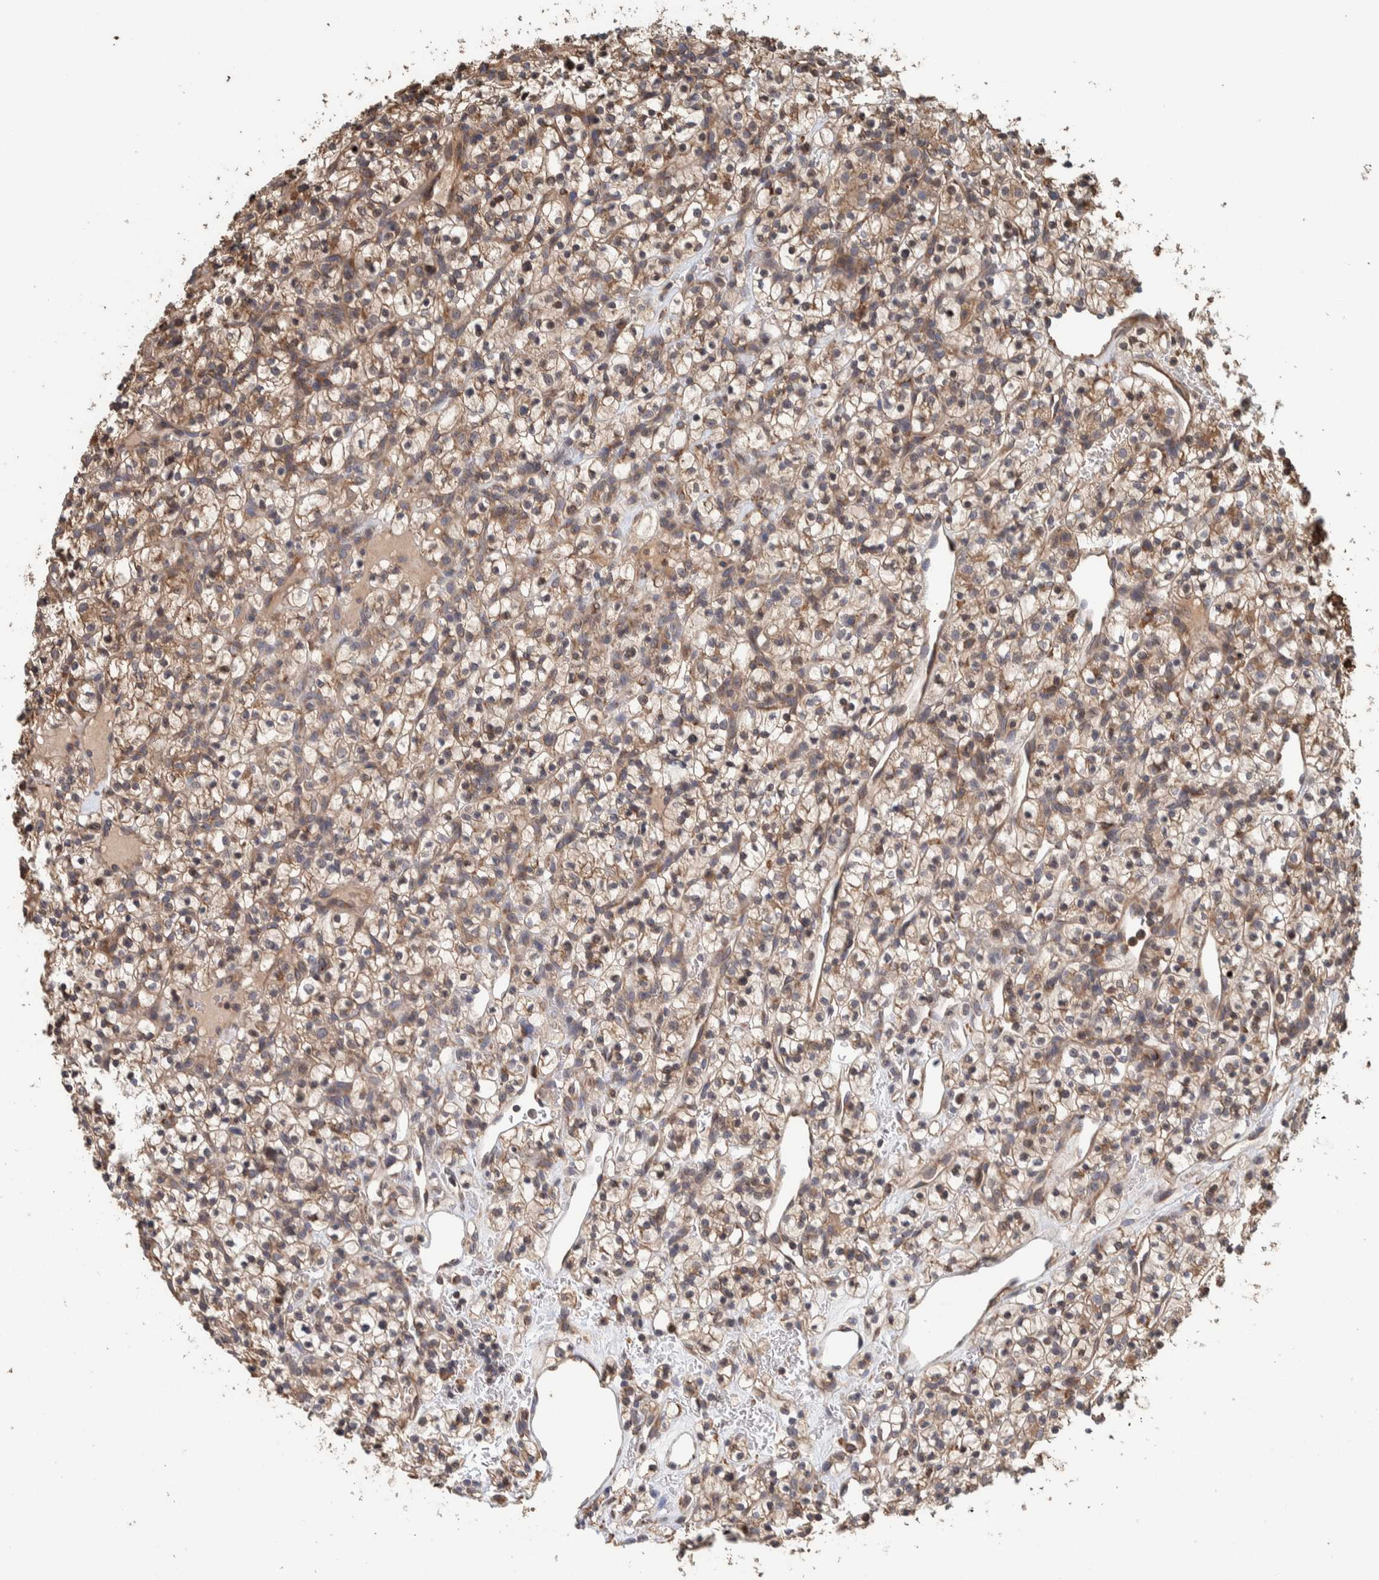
{"staining": {"intensity": "moderate", "quantity": ">75%", "location": "cytoplasmic/membranous"}, "tissue": "renal cancer", "cell_type": "Tumor cells", "image_type": "cancer", "snomed": [{"axis": "morphology", "description": "Adenocarcinoma, NOS"}, {"axis": "topography", "description": "Kidney"}], "caption": "Immunohistochemistry of human renal cancer displays medium levels of moderate cytoplasmic/membranous positivity in about >75% of tumor cells.", "gene": "PLA2G3", "patient": {"sex": "female", "age": 57}}